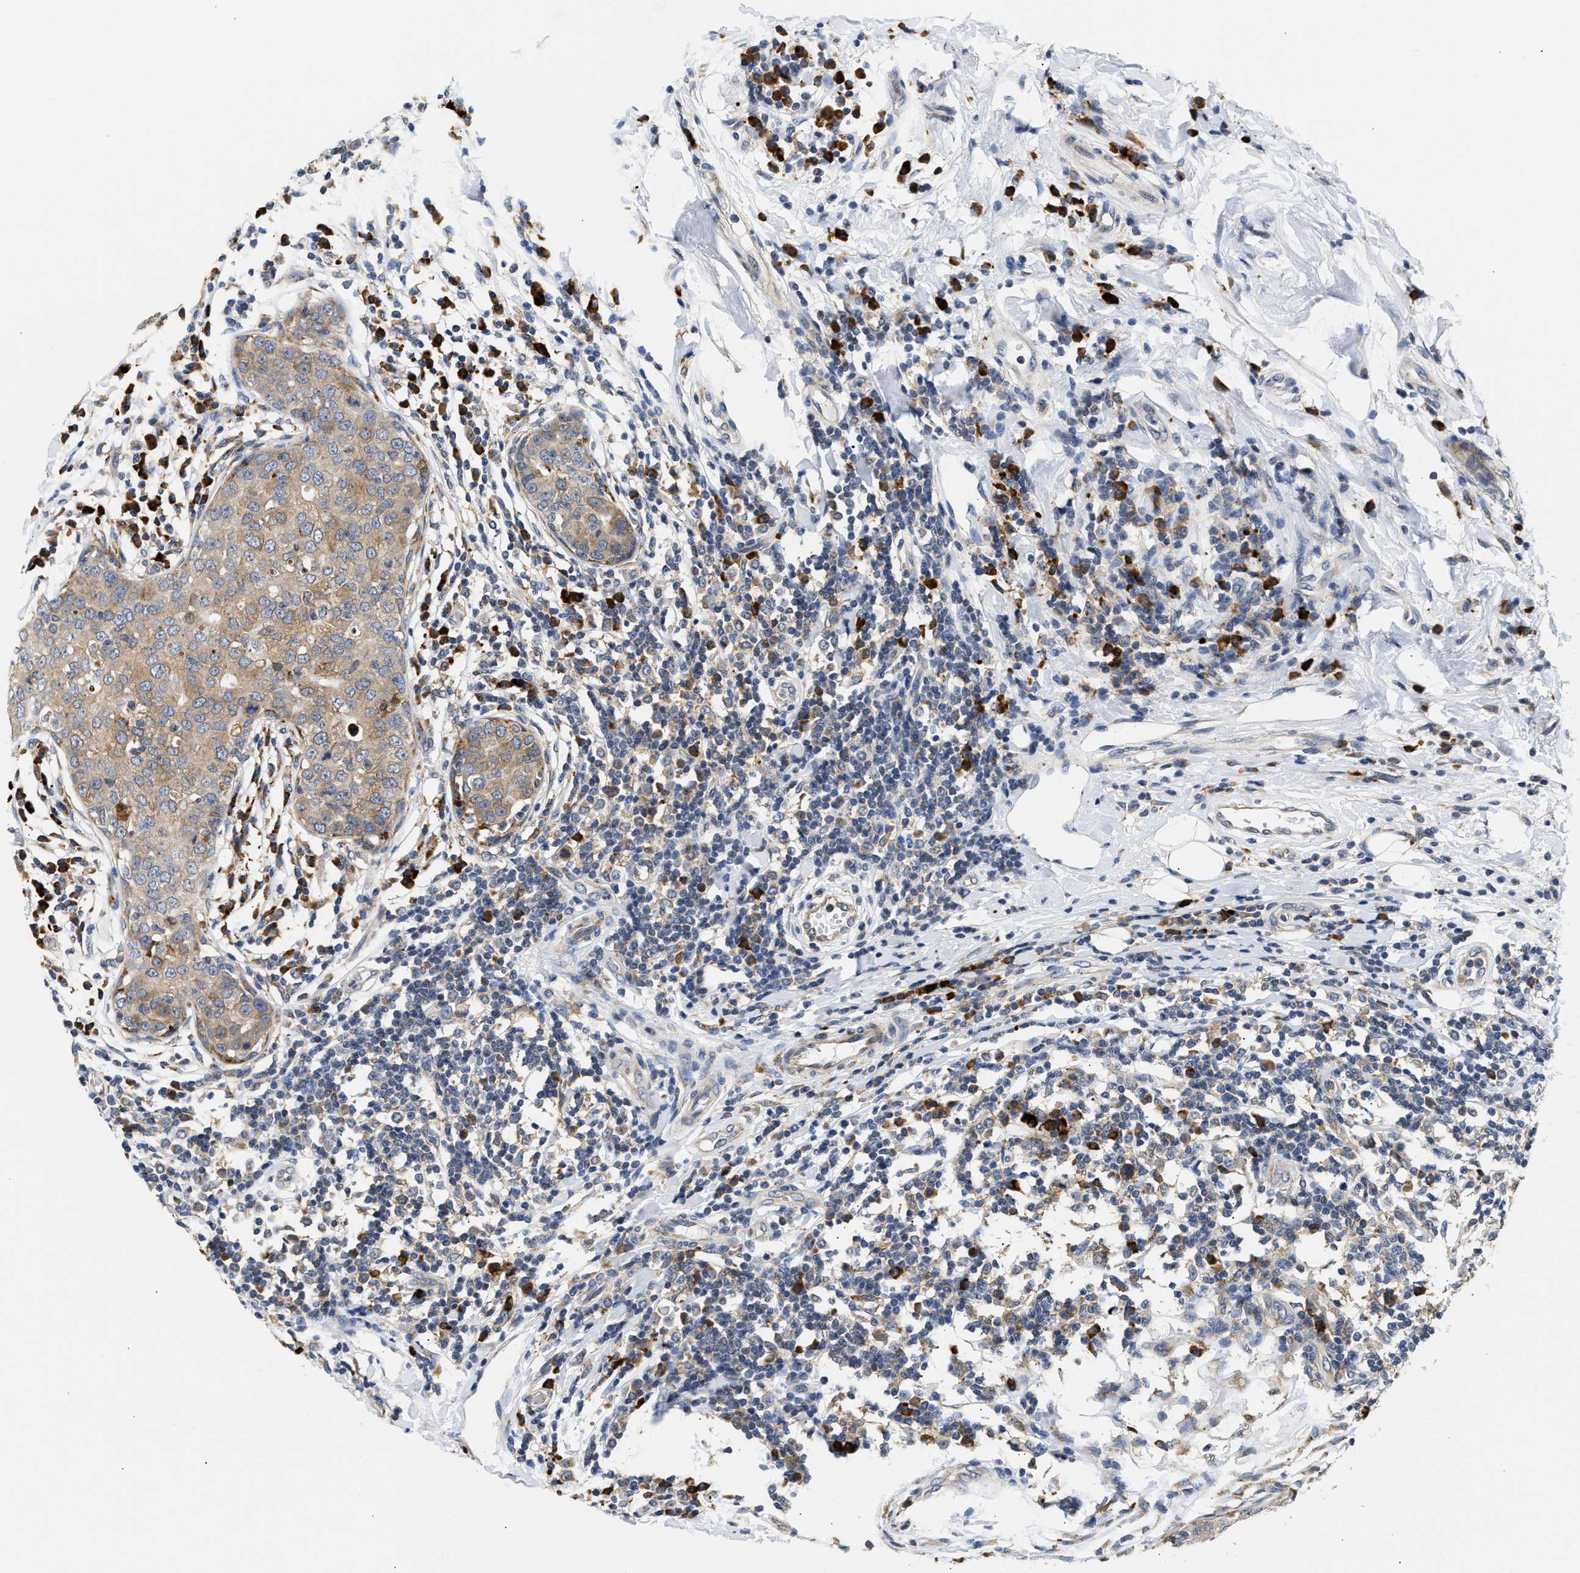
{"staining": {"intensity": "weak", "quantity": ">75%", "location": "cytoplasmic/membranous"}, "tissue": "breast cancer", "cell_type": "Tumor cells", "image_type": "cancer", "snomed": [{"axis": "morphology", "description": "Duct carcinoma"}, {"axis": "topography", "description": "Breast"}], "caption": "Immunohistochemistry (IHC) image of breast cancer stained for a protein (brown), which displays low levels of weak cytoplasmic/membranous staining in about >75% of tumor cells.", "gene": "AMZ1", "patient": {"sex": "female", "age": 27}}